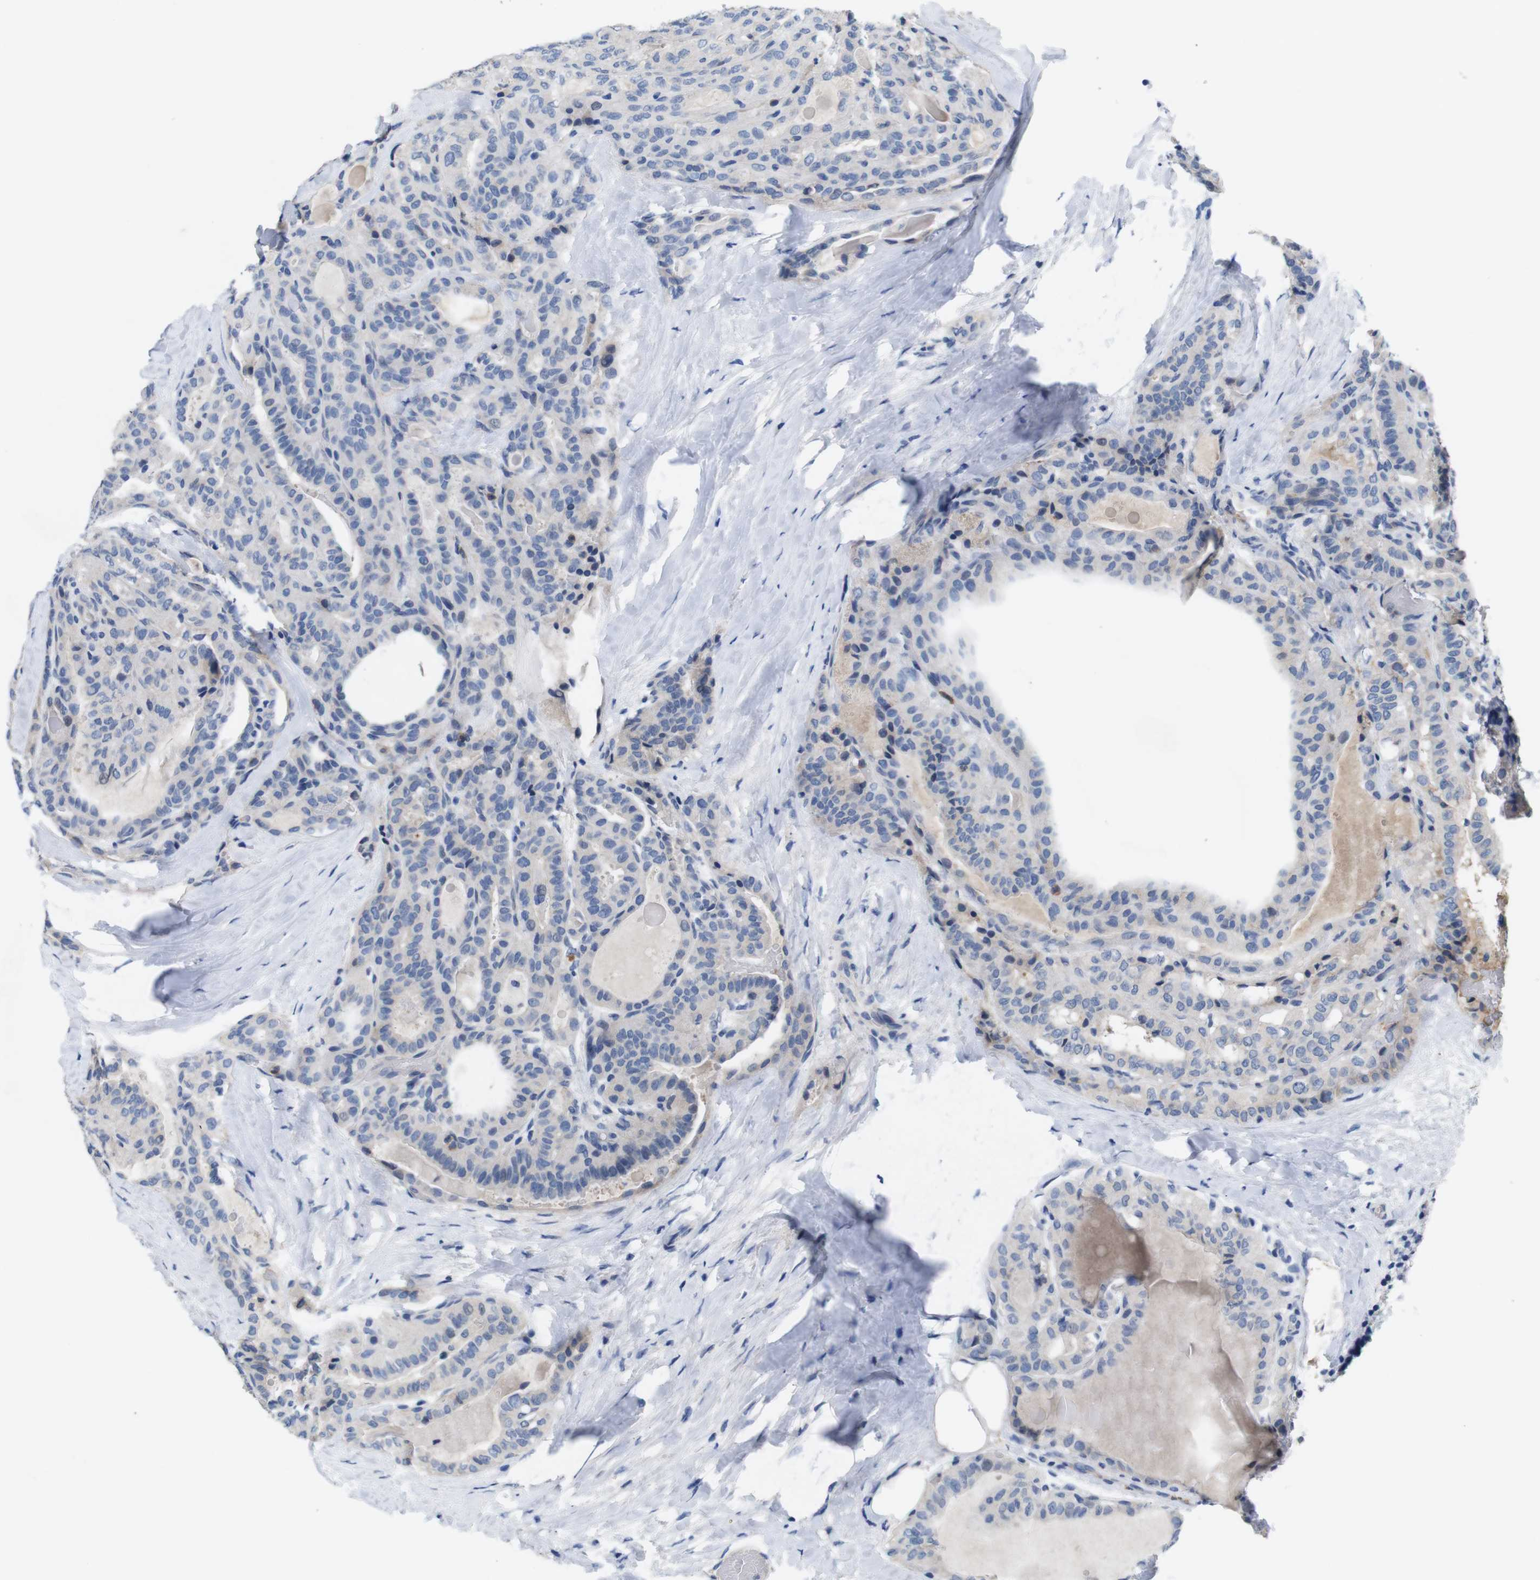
{"staining": {"intensity": "weak", "quantity": "<25%", "location": "cytoplasmic/membranous"}, "tissue": "thyroid cancer", "cell_type": "Tumor cells", "image_type": "cancer", "snomed": [{"axis": "morphology", "description": "Papillary adenocarcinoma, NOS"}, {"axis": "topography", "description": "Thyroid gland"}], "caption": "DAB immunohistochemical staining of thyroid papillary adenocarcinoma displays no significant expression in tumor cells. (DAB (3,3'-diaminobenzidine) immunohistochemistry (IHC) visualized using brightfield microscopy, high magnification).", "gene": "C1RL", "patient": {"sex": "male", "age": 77}}